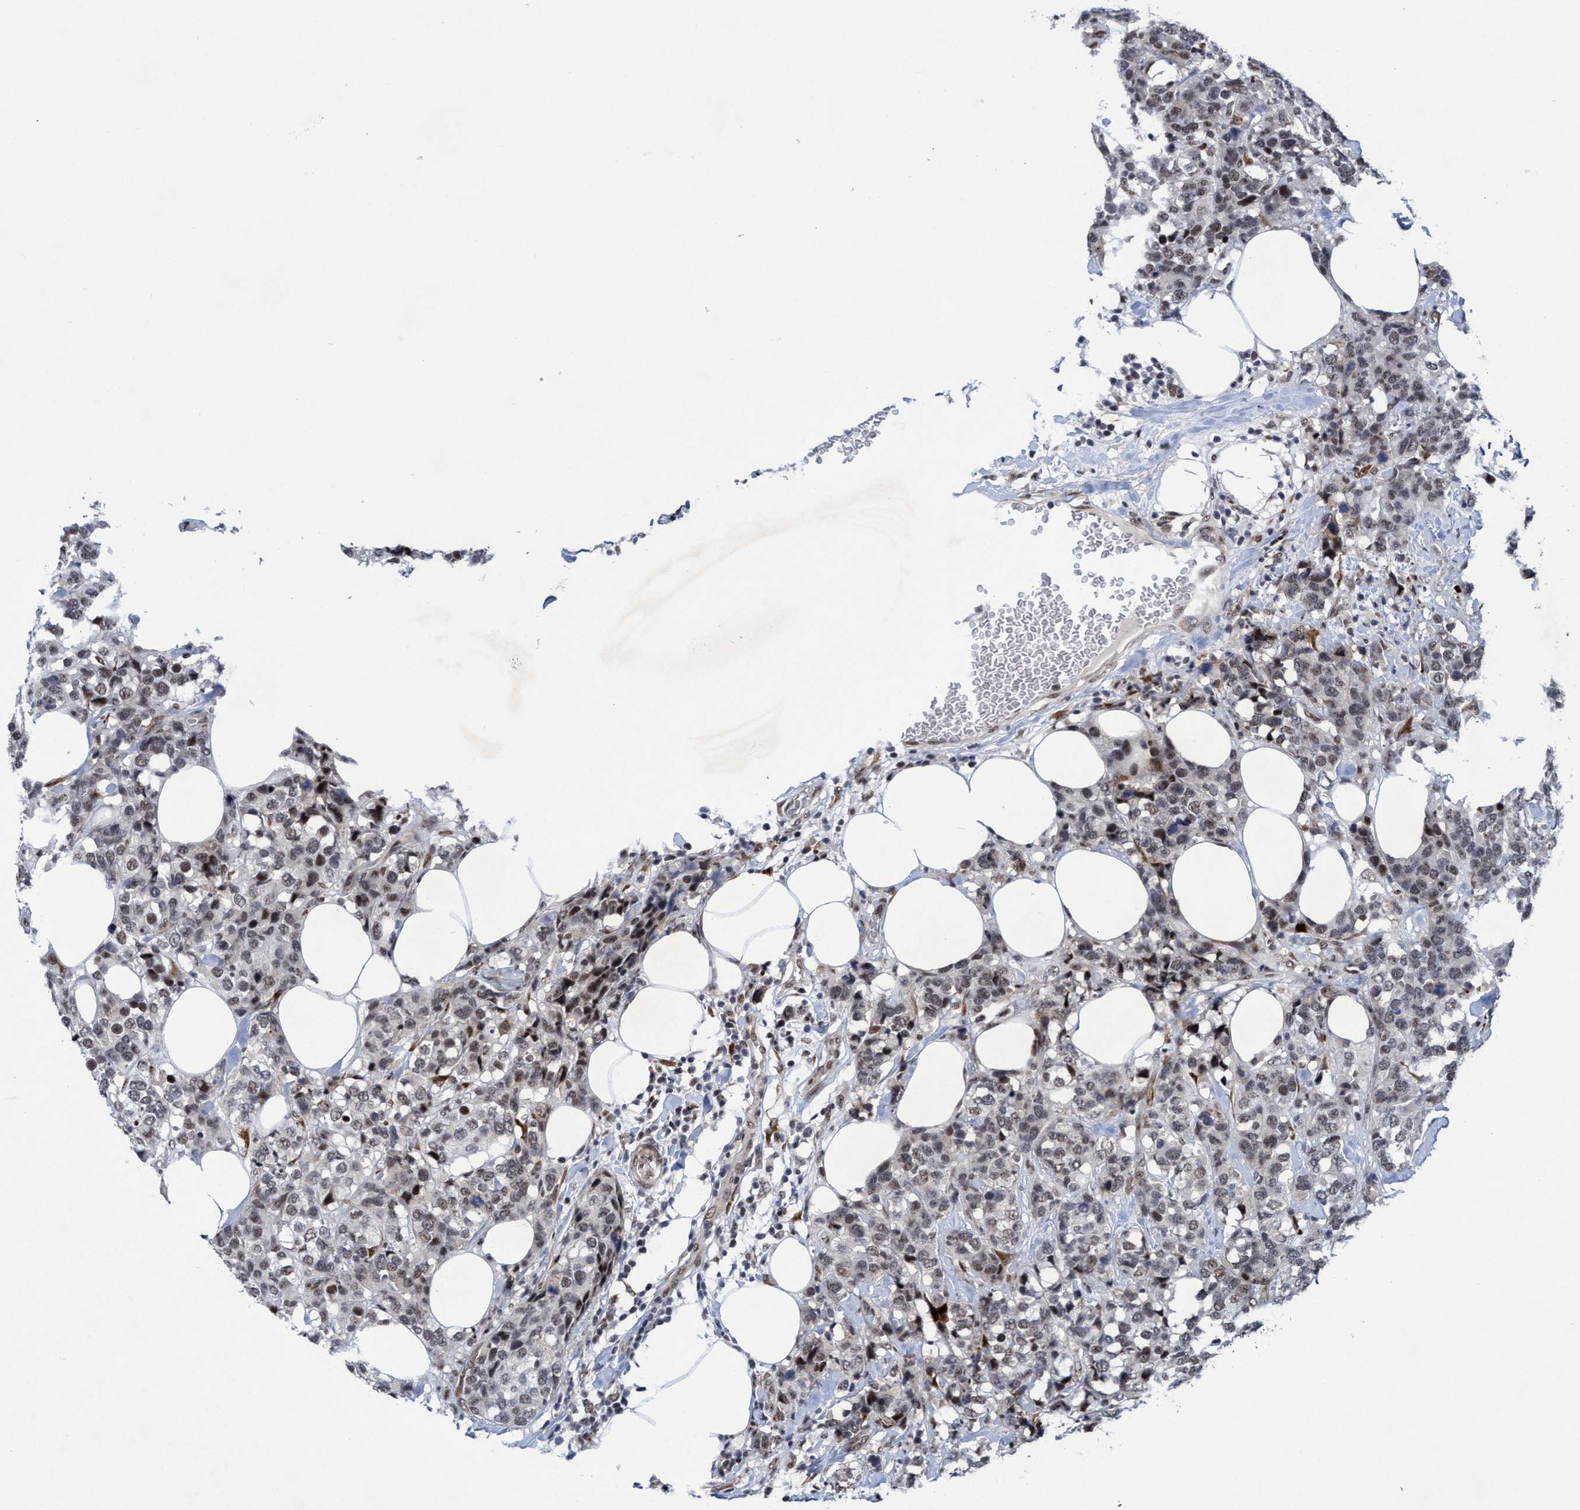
{"staining": {"intensity": "weak", "quantity": "25%-75%", "location": "nuclear"}, "tissue": "breast cancer", "cell_type": "Tumor cells", "image_type": "cancer", "snomed": [{"axis": "morphology", "description": "Lobular carcinoma"}, {"axis": "topography", "description": "Breast"}], "caption": "Immunohistochemical staining of human breast cancer (lobular carcinoma) displays low levels of weak nuclear protein expression in approximately 25%-75% of tumor cells.", "gene": "GLT6D1", "patient": {"sex": "female", "age": 59}}